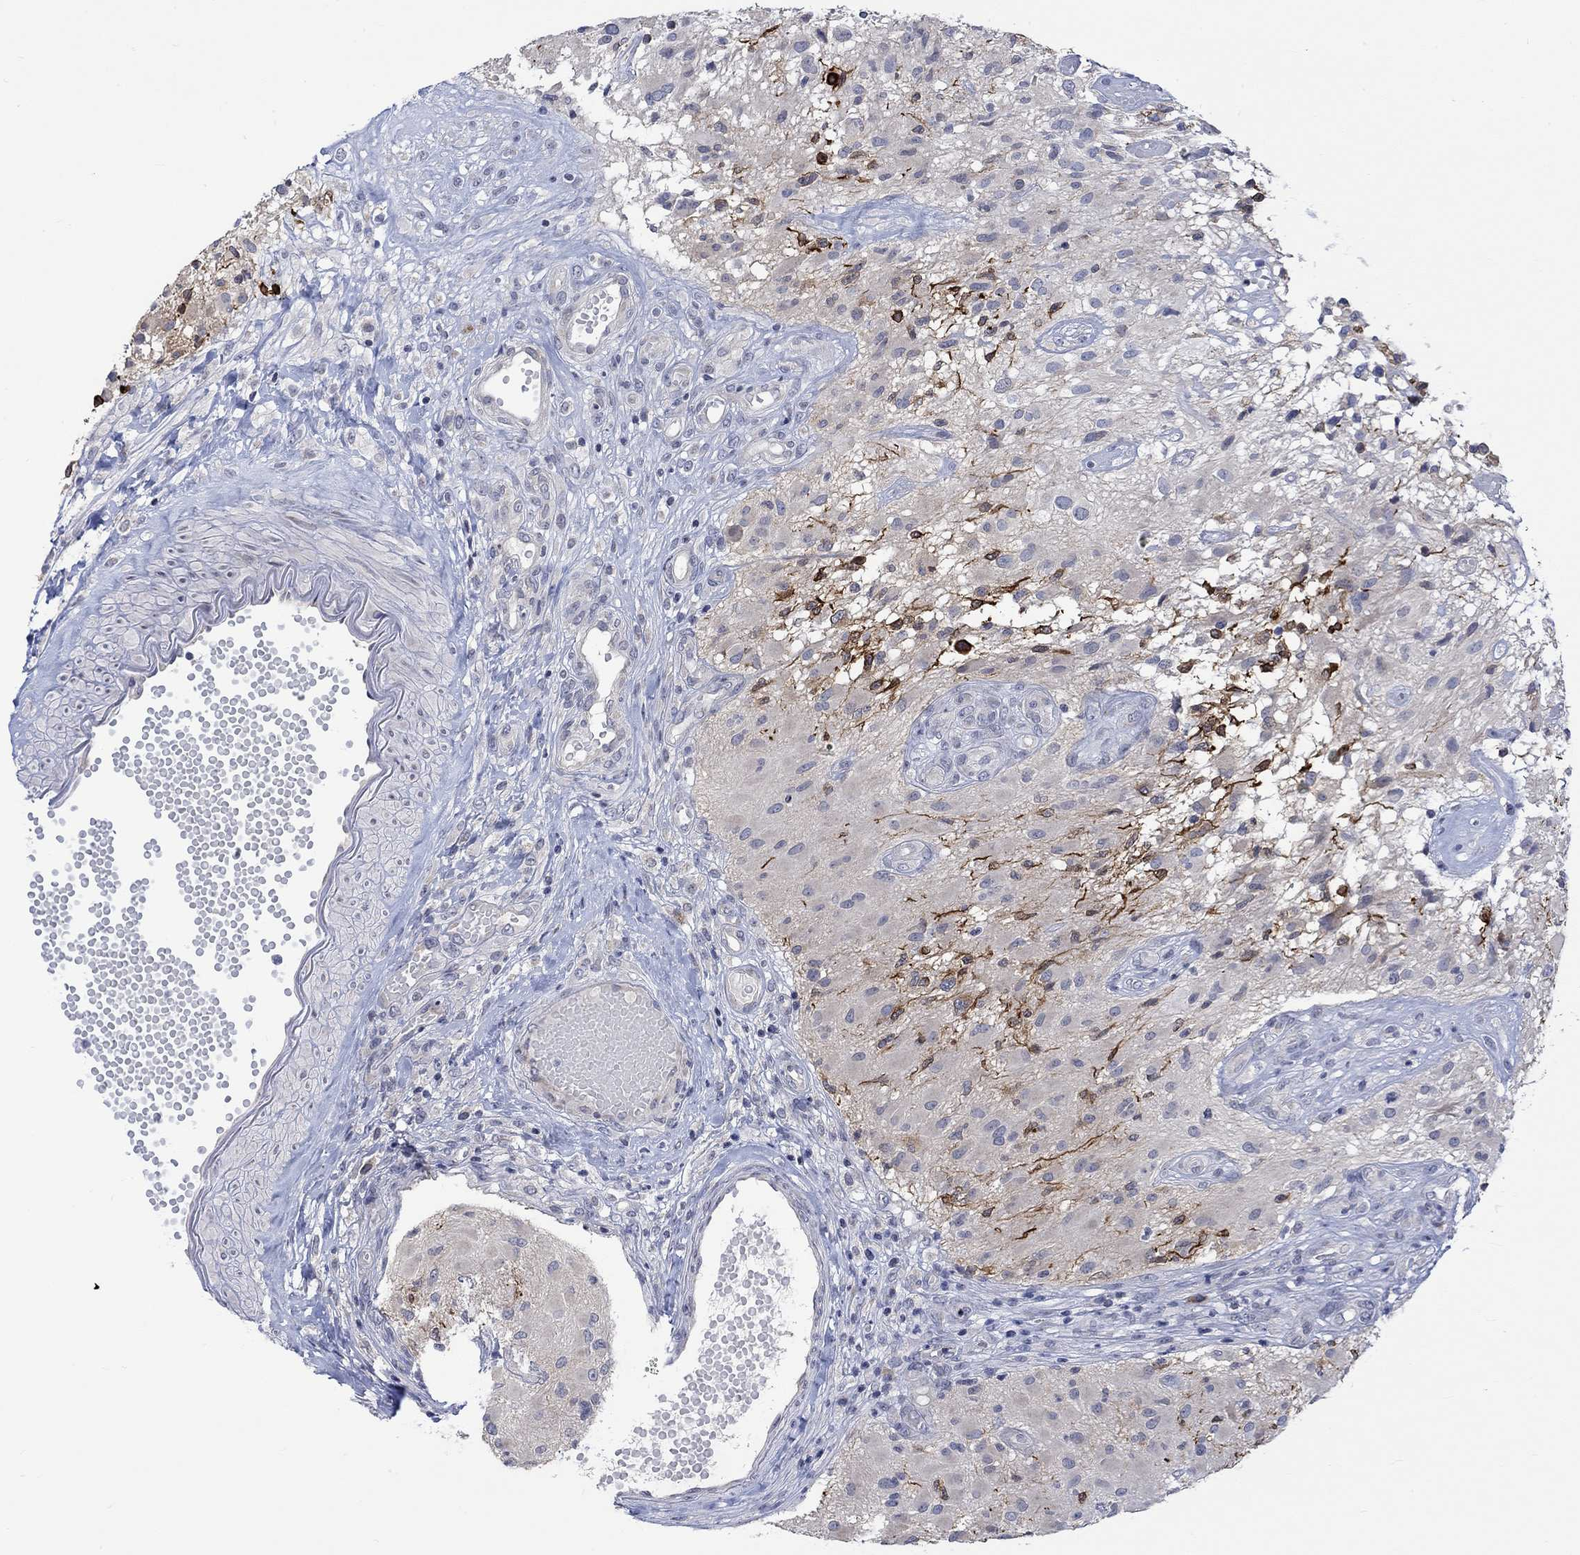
{"staining": {"intensity": "negative", "quantity": "none", "location": "none"}, "tissue": "glioma", "cell_type": "Tumor cells", "image_type": "cancer", "snomed": [{"axis": "morphology", "description": "Glioma, malignant, High grade"}, {"axis": "topography", "description": "Brain"}], "caption": "This is an immunohistochemistry (IHC) image of glioma. There is no expression in tumor cells.", "gene": "DCX", "patient": {"sex": "female", "age": 63}}